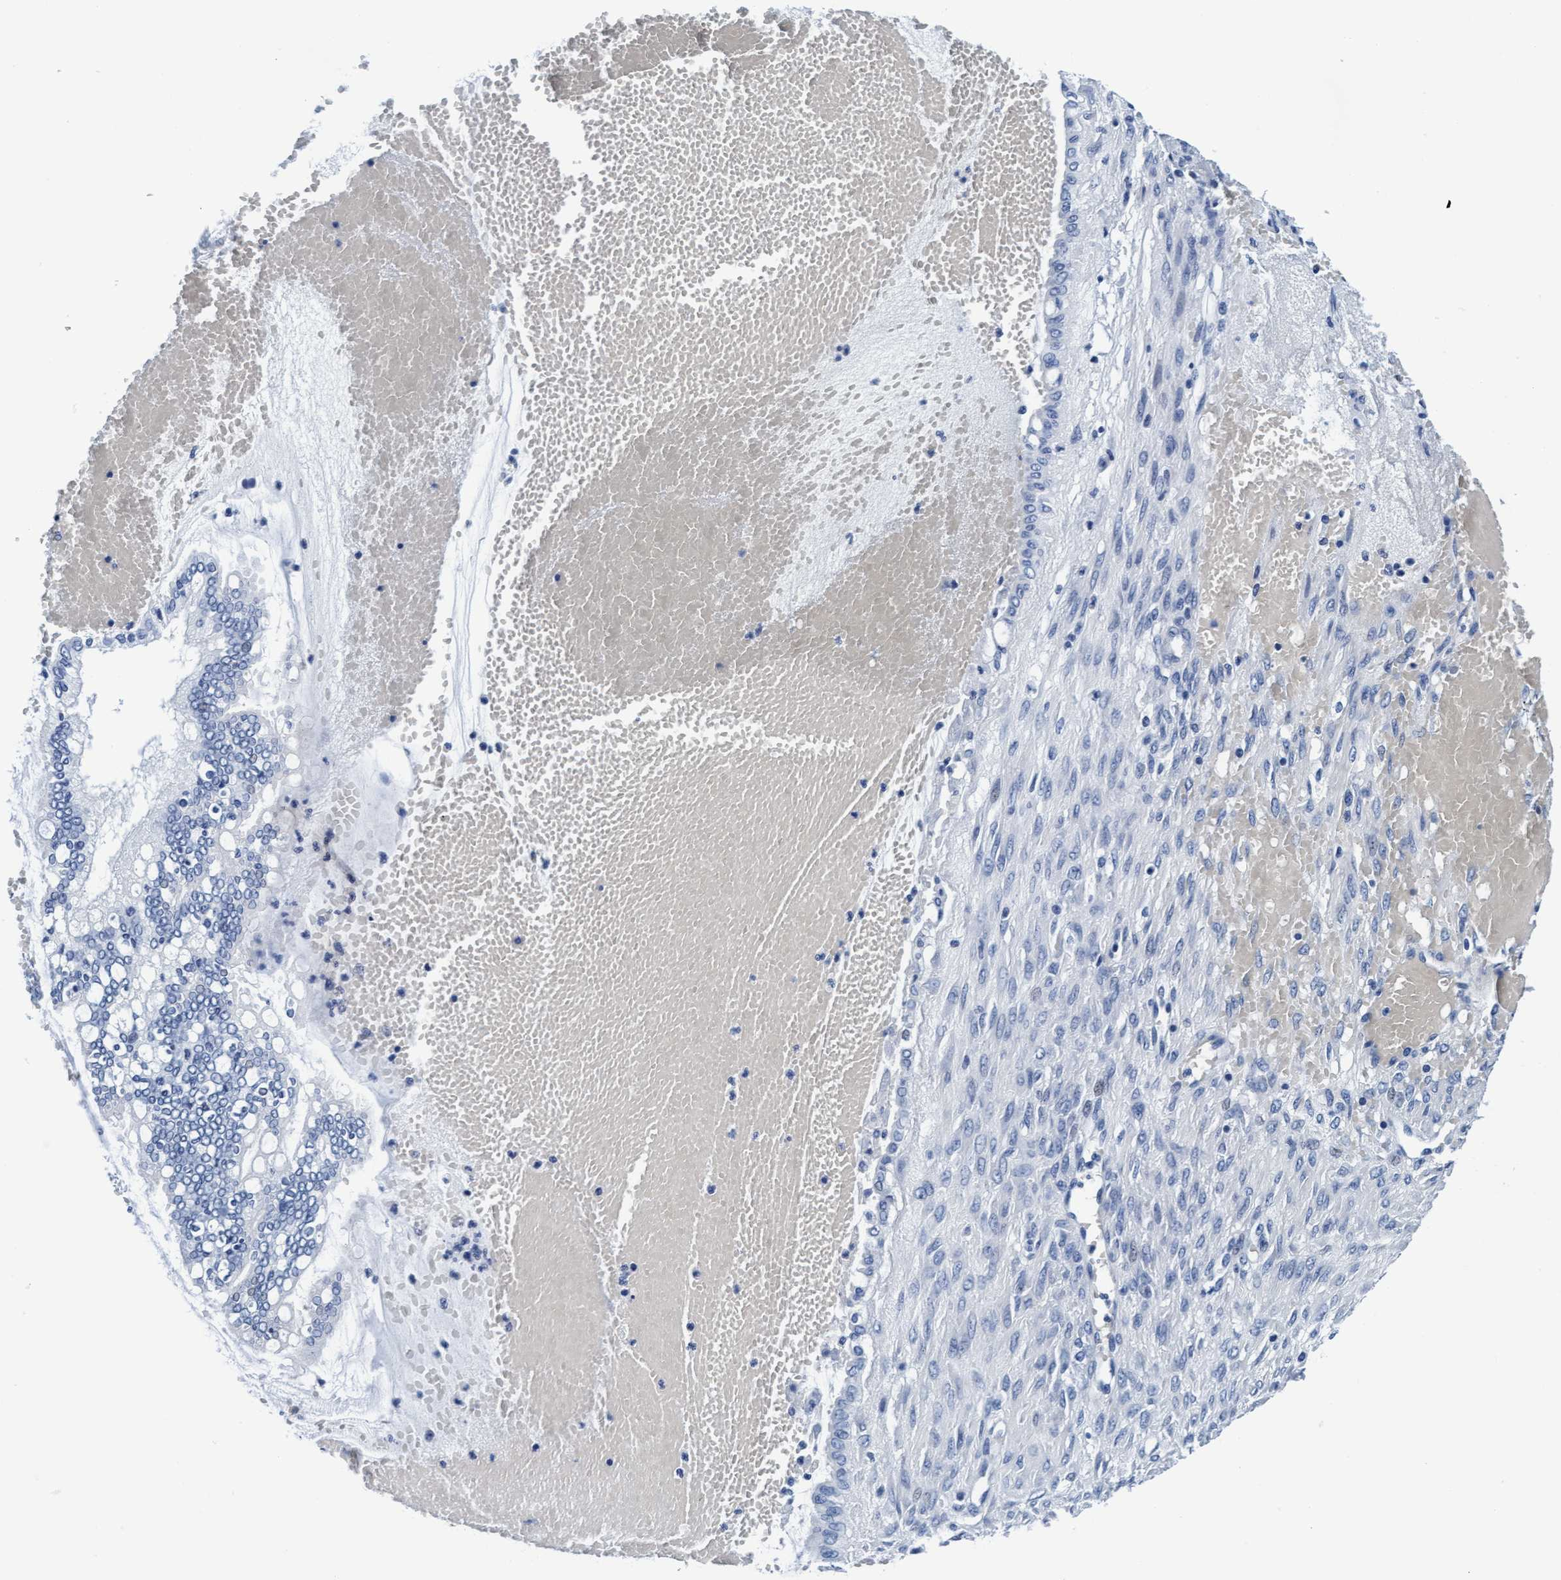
{"staining": {"intensity": "negative", "quantity": "none", "location": "none"}, "tissue": "ovarian cancer", "cell_type": "Tumor cells", "image_type": "cancer", "snomed": [{"axis": "morphology", "description": "Cystadenocarcinoma, mucinous, NOS"}, {"axis": "topography", "description": "Ovary"}], "caption": "Tumor cells are negative for protein expression in human mucinous cystadenocarcinoma (ovarian).", "gene": "ARSG", "patient": {"sex": "female", "age": 73}}